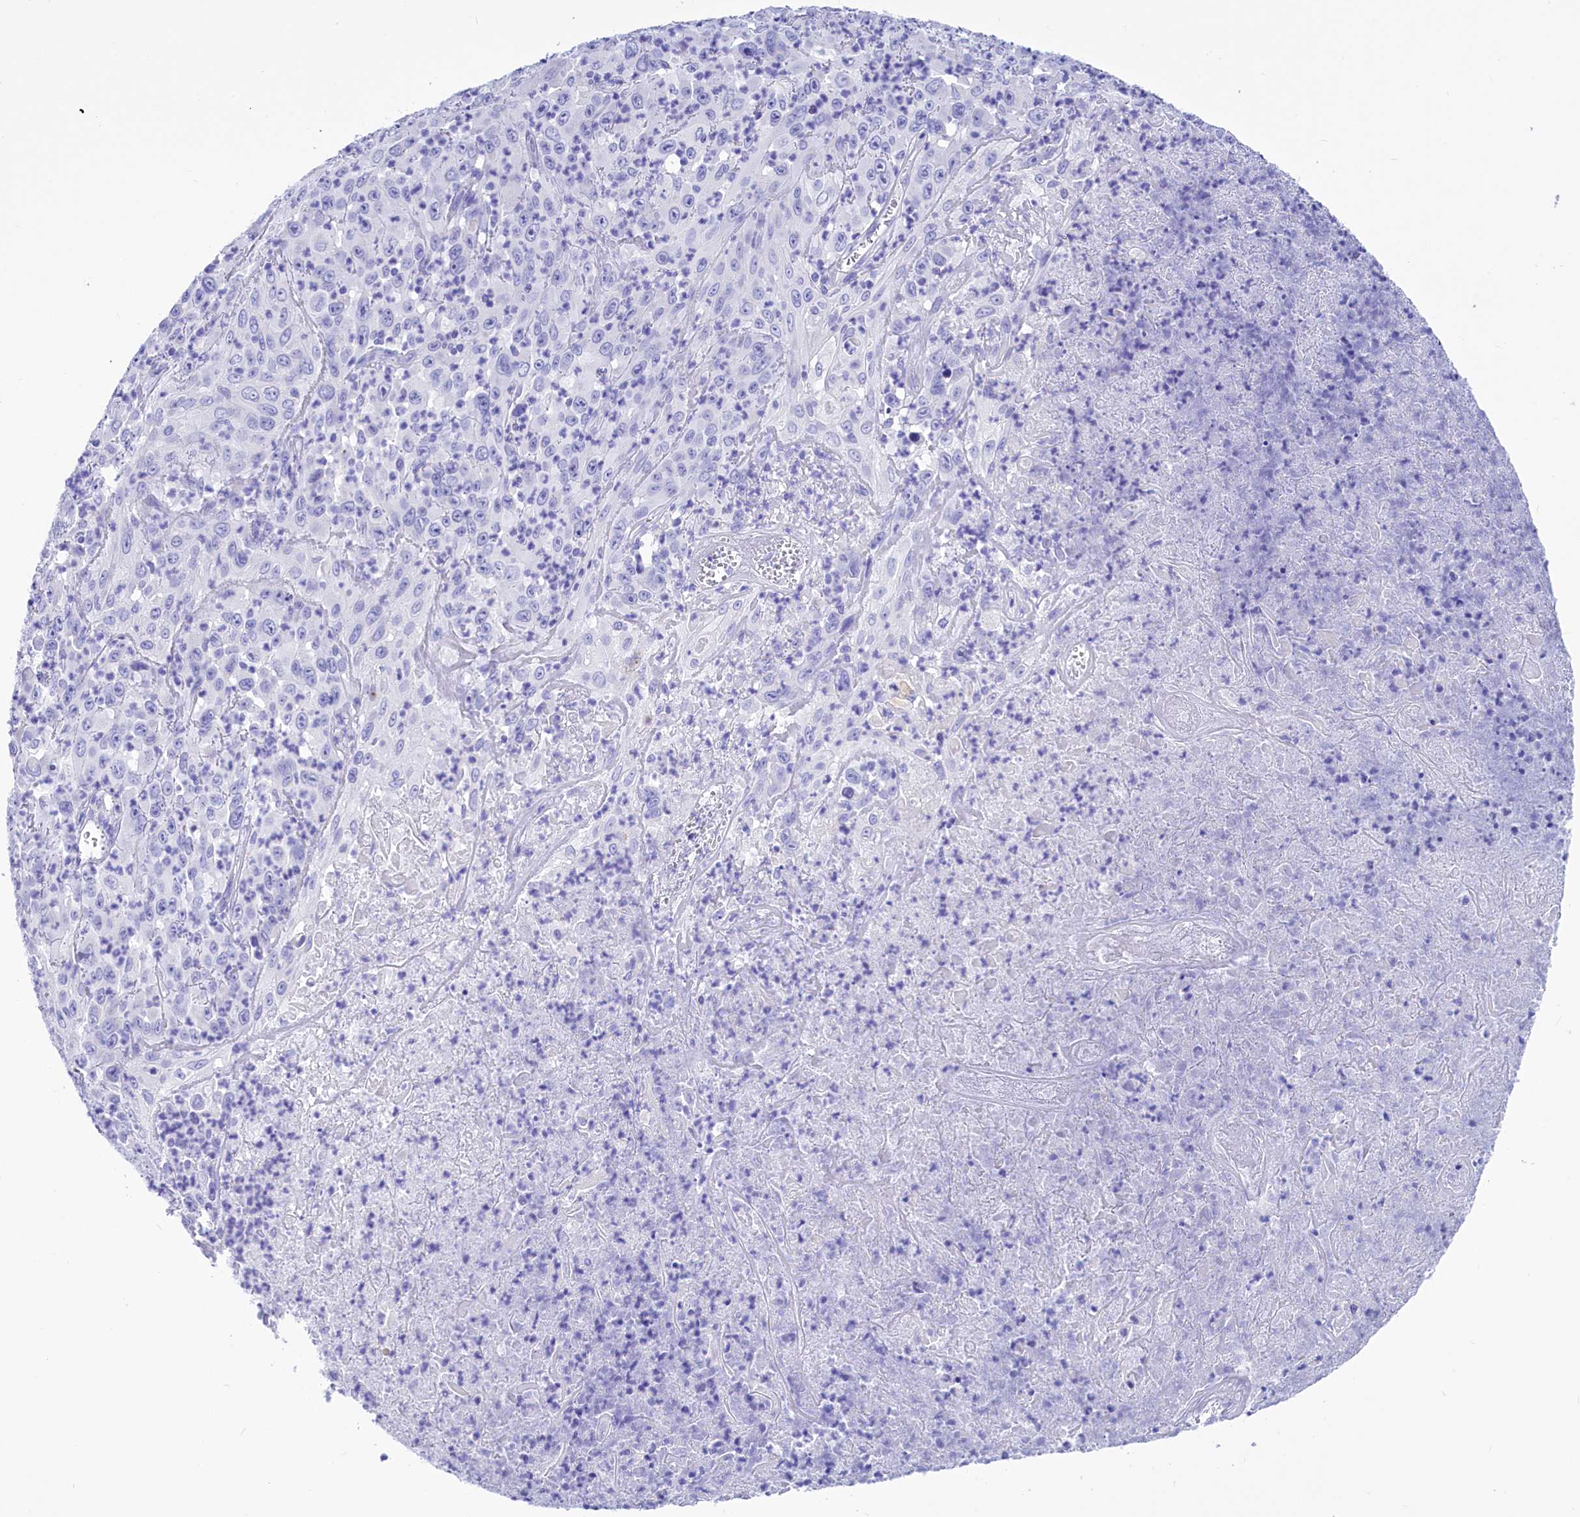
{"staining": {"intensity": "negative", "quantity": "none", "location": "none"}, "tissue": "melanoma", "cell_type": "Tumor cells", "image_type": "cancer", "snomed": [{"axis": "morphology", "description": "Malignant melanoma, Metastatic site"}, {"axis": "topography", "description": "Brain"}], "caption": "This is a histopathology image of IHC staining of malignant melanoma (metastatic site), which shows no expression in tumor cells.", "gene": "TTC36", "patient": {"sex": "female", "age": 53}}